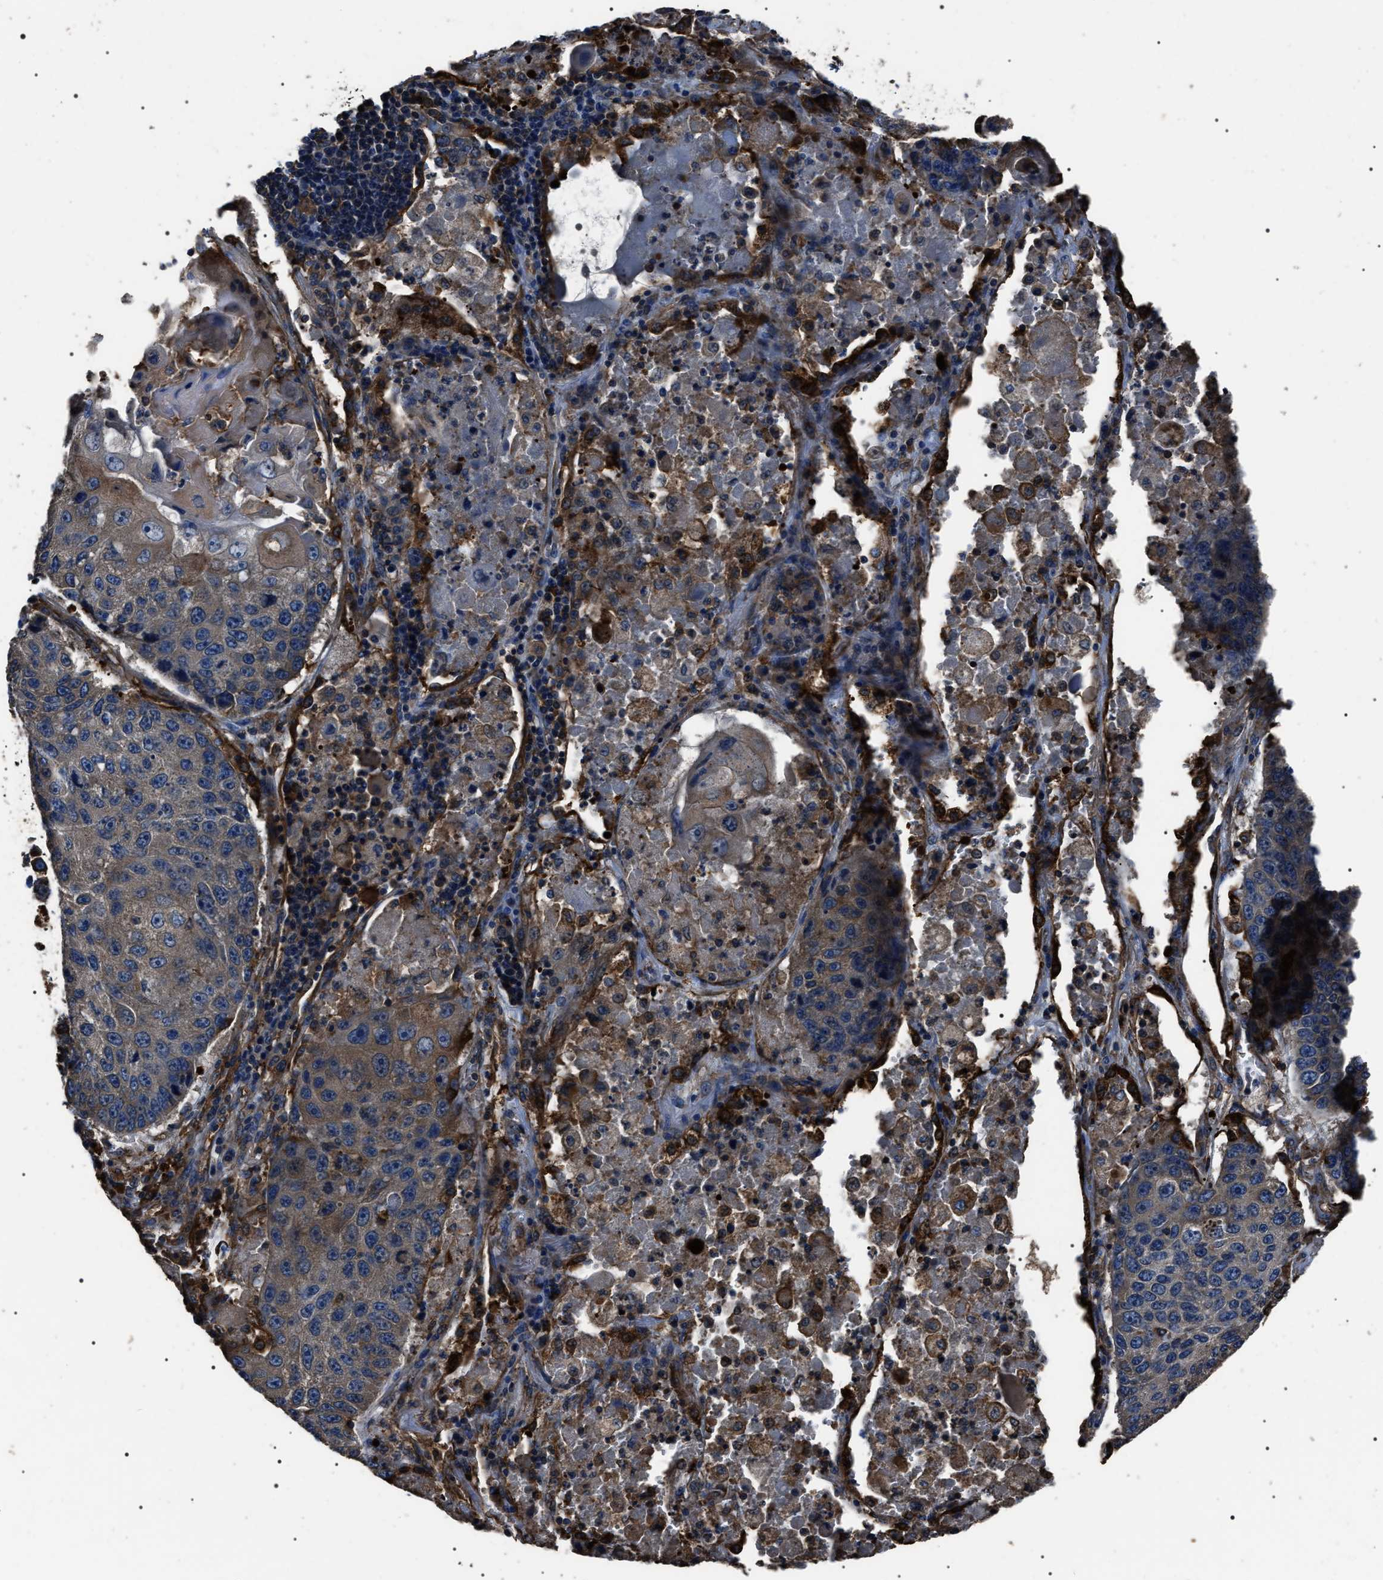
{"staining": {"intensity": "weak", "quantity": "25%-75%", "location": "cytoplasmic/membranous"}, "tissue": "lung cancer", "cell_type": "Tumor cells", "image_type": "cancer", "snomed": [{"axis": "morphology", "description": "Squamous cell carcinoma, NOS"}, {"axis": "topography", "description": "Lung"}], "caption": "DAB (3,3'-diaminobenzidine) immunohistochemical staining of squamous cell carcinoma (lung) demonstrates weak cytoplasmic/membranous protein positivity in about 25%-75% of tumor cells.", "gene": "HSCB", "patient": {"sex": "male", "age": 61}}